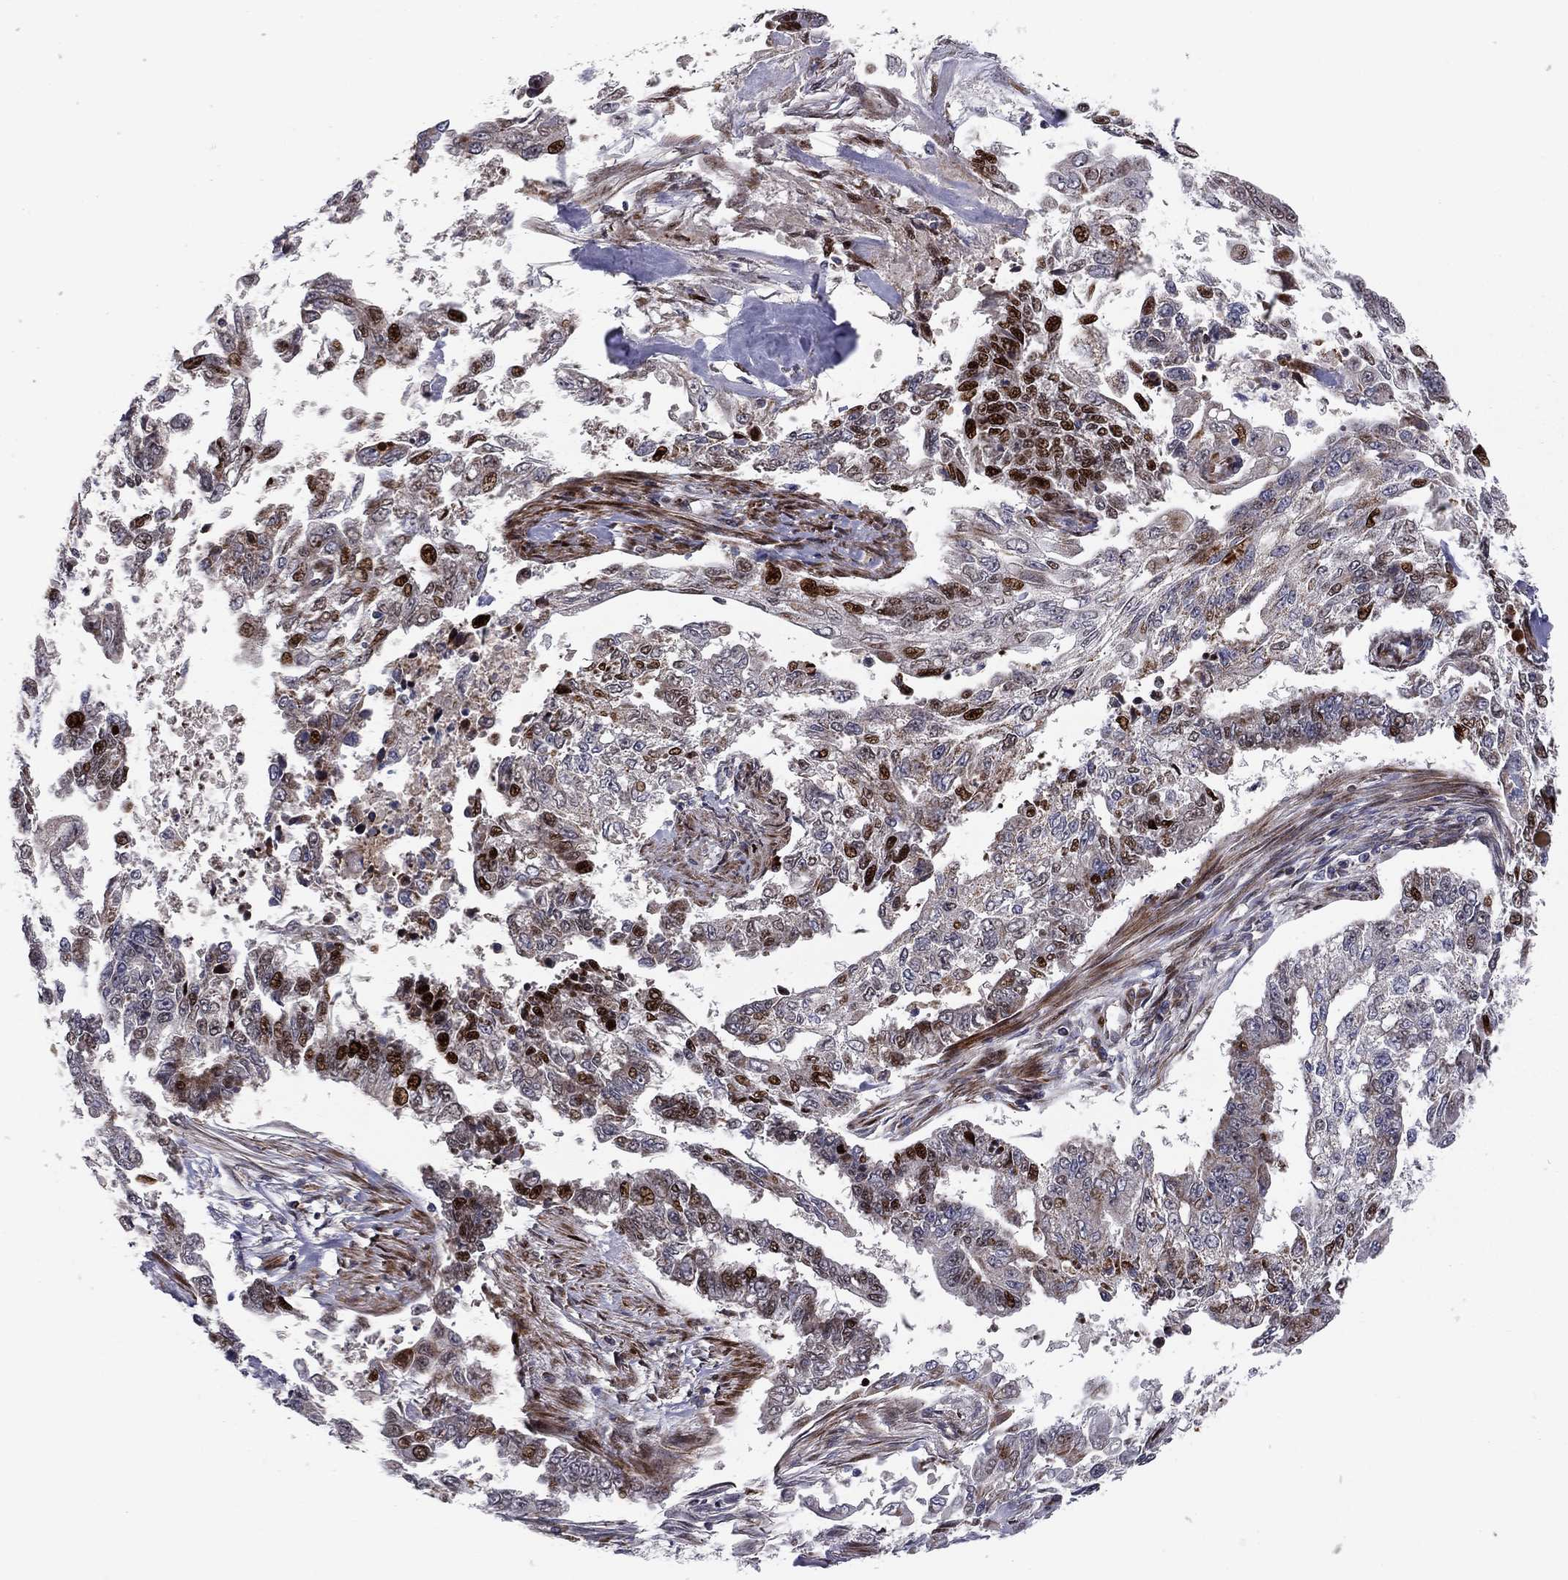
{"staining": {"intensity": "strong", "quantity": "<25%", "location": "nuclear"}, "tissue": "endometrial cancer", "cell_type": "Tumor cells", "image_type": "cancer", "snomed": [{"axis": "morphology", "description": "Adenocarcinoma, NOS"}, {"axis": "topography", "description": "Uterus"}], "caption": "This photomicrograph demonstrates immunohistochemistry staining of endometrial adenocarcinoma, with medium strong nuclear staining in approximately <25% of tumor cells.", "gene": "MIOS", "patient": {"sex": "female", "age": 59}}